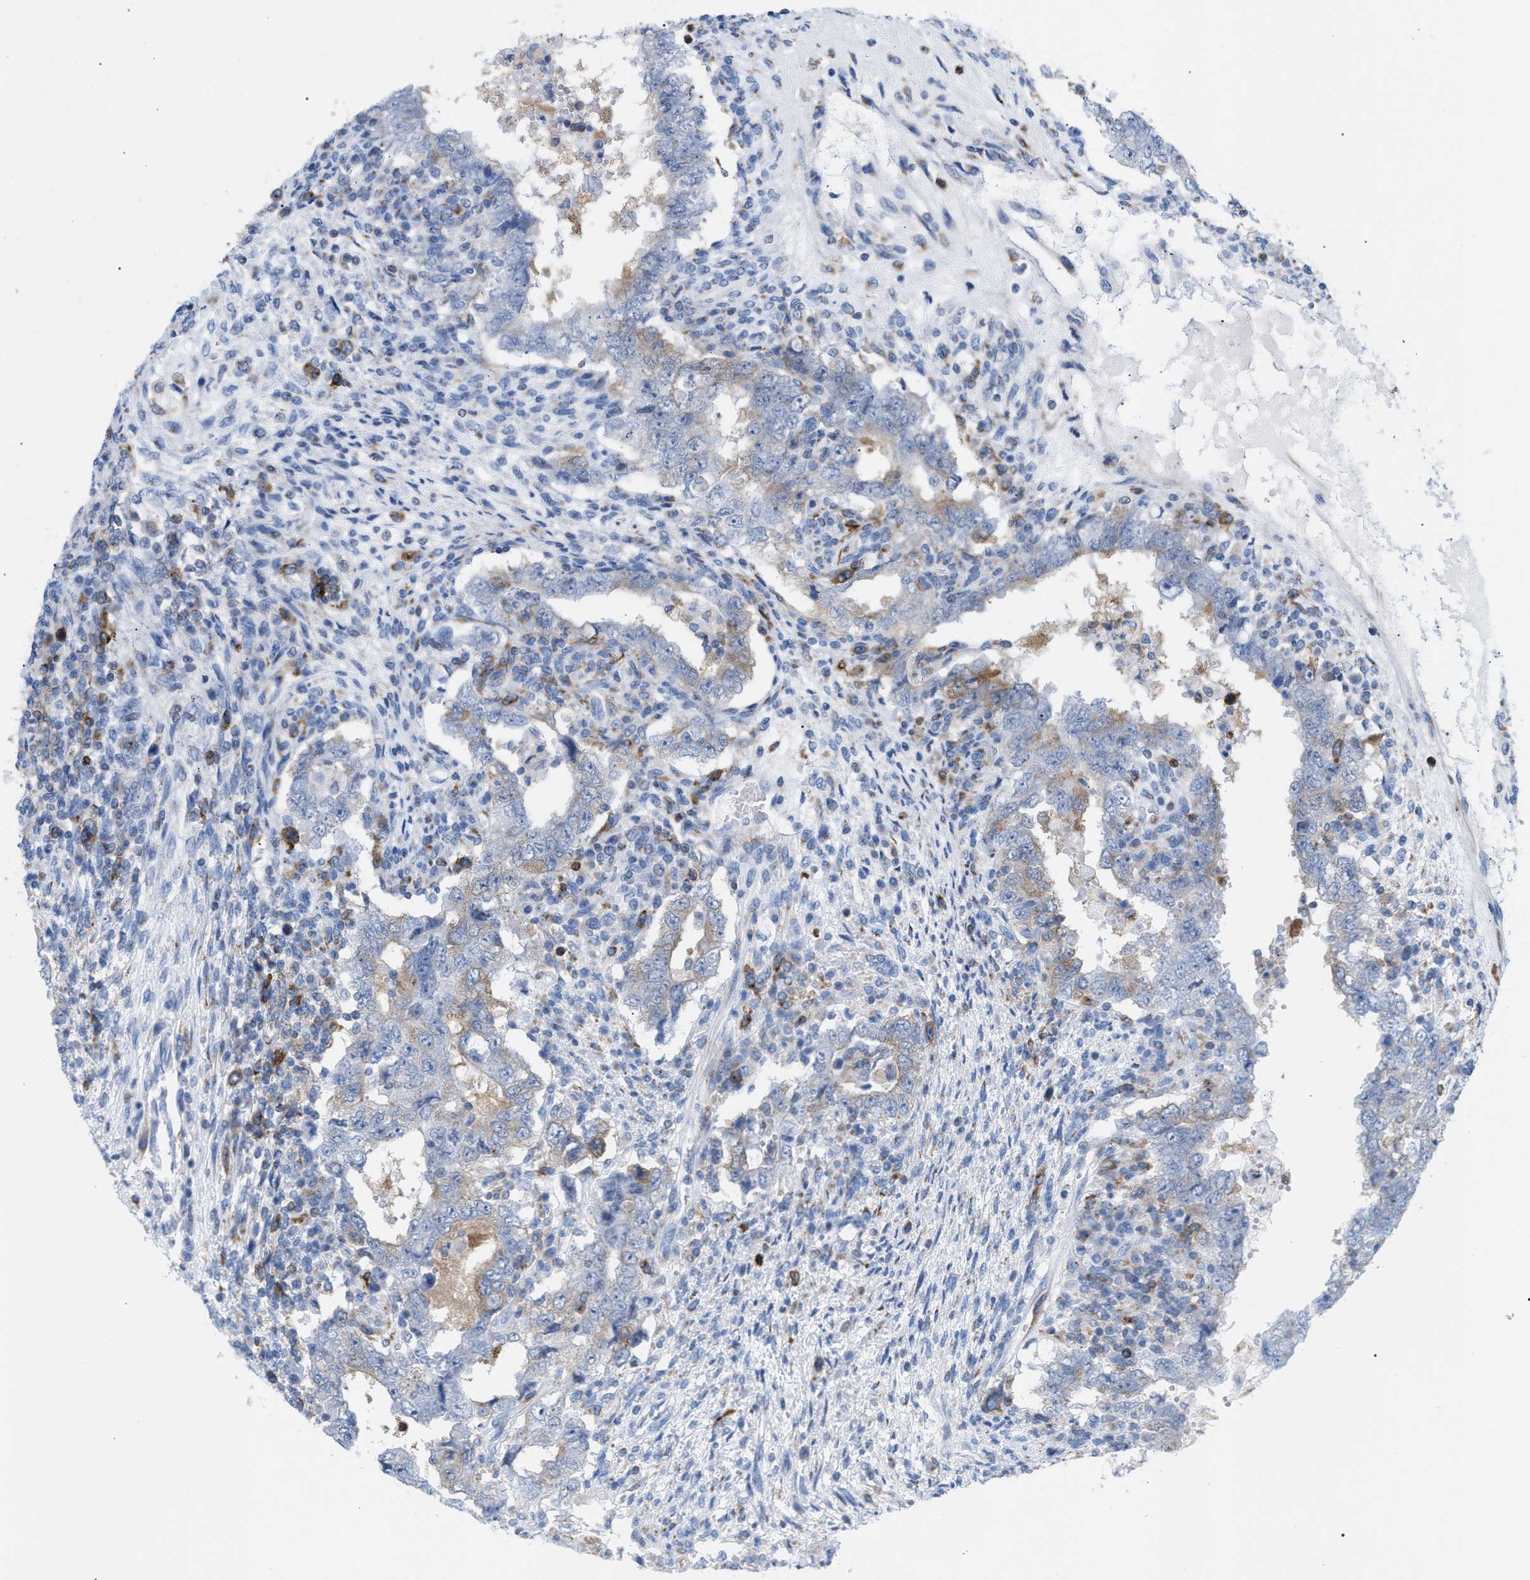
{"staining": {"intensity": "weak", "quantity": "<25%", "location": "cytoplasmic/membranous"}, "tissue": "testis cancer", "cell_type": "Tumor cells", "image_type": "cancer", "snomed": [{"axis": "morphology", "description": "Carcinoma, Embryonal, NOS"}, {"axis": "topography", "description": "Testis"}], "caption": "This is an immunohistochemistry (IHC) image of human testis embryonal carcinoma. There is no expression in tumor cells.", "gene": "TACC3", "patient": {"sex": "male", "age": 26}}